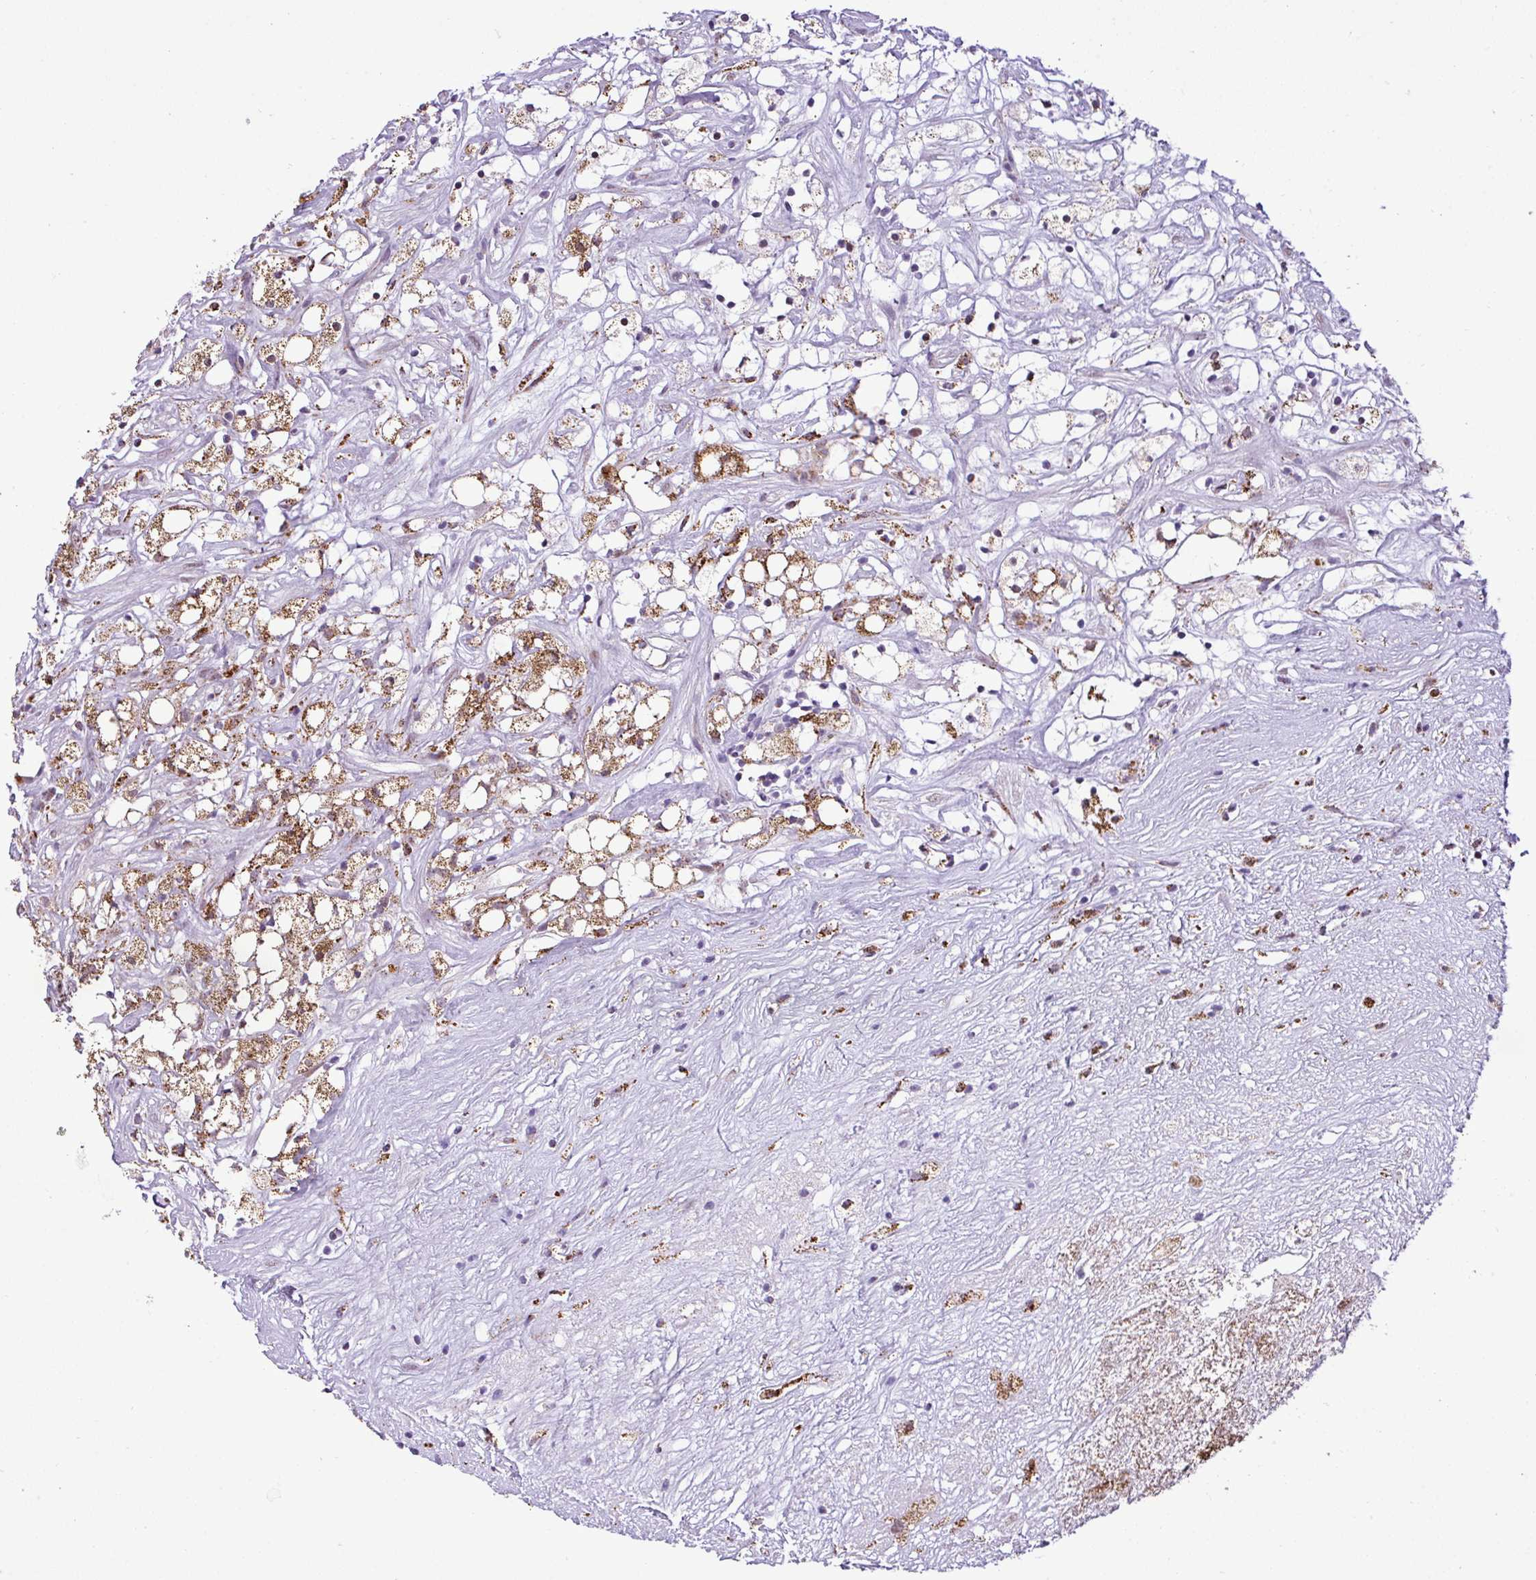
{"staining": {"intensity": "strong", "quantity": "25%-75%", "location": "cytoplasmic/membranous"}, "tissue": "renal cancer", "cell_type": "Tumor cells", "image_type": "cancer", "snomed": [{"axis": "morphology", "description": "Adenocarcinoma, NOS"}, {"axis": "topography", "description": "Kidney"}], "caption": "There is high levels of strong cytoplasmic/membranous expression in tumor cells of adenocarcinoma (renal), as demonstrated by immunohistochemical staining (brown color).", "gene": "SGPP1", "patient": {"sex": "male", "age": 59}}